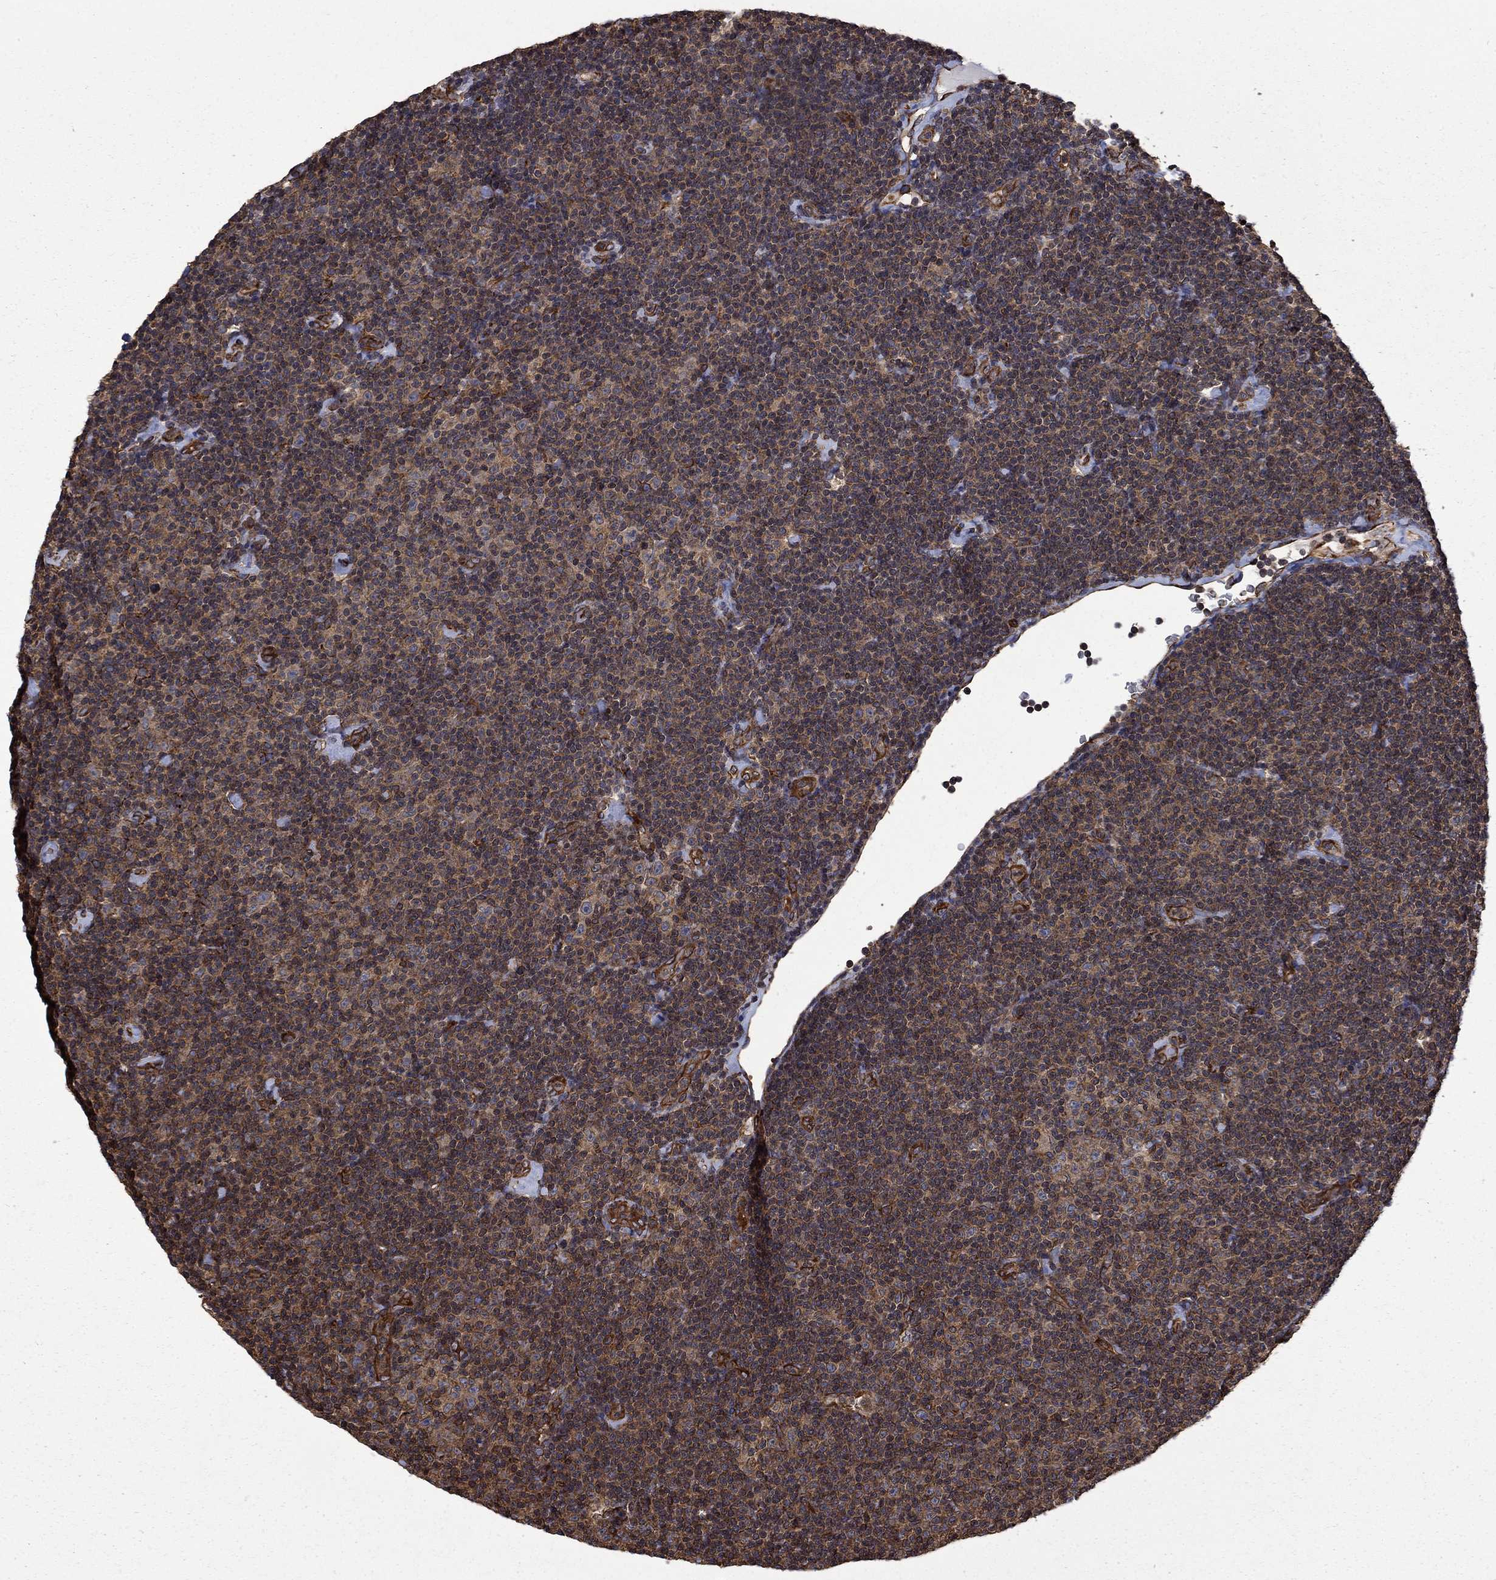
{"staining": {"intensity": "moderate", "quantity": "25%-75%", "location": "cytoplasmic/membranous"}, "tissue": "lymphoma", "cell_type": "Tumor cells", "image_type": "cancer", "snomed": [{"axis": "morphology", "description": "Malignant lymphoma, non-Hodgkin's type, Low grade"}, {"axis": "topography", "description": "Lymph node"}], "caption": "DAB (3,3'-diaminobenzidine) immunohistochemical staining of malignant lymphoma, non-Hodgkin's type (low-grade) reveals moderate cytoplasmic/membranous protein positivity in approximately 25%-75% of tumor cells.", "gene": "CUTC", "patient": {"sex": "male", "age": 81}}